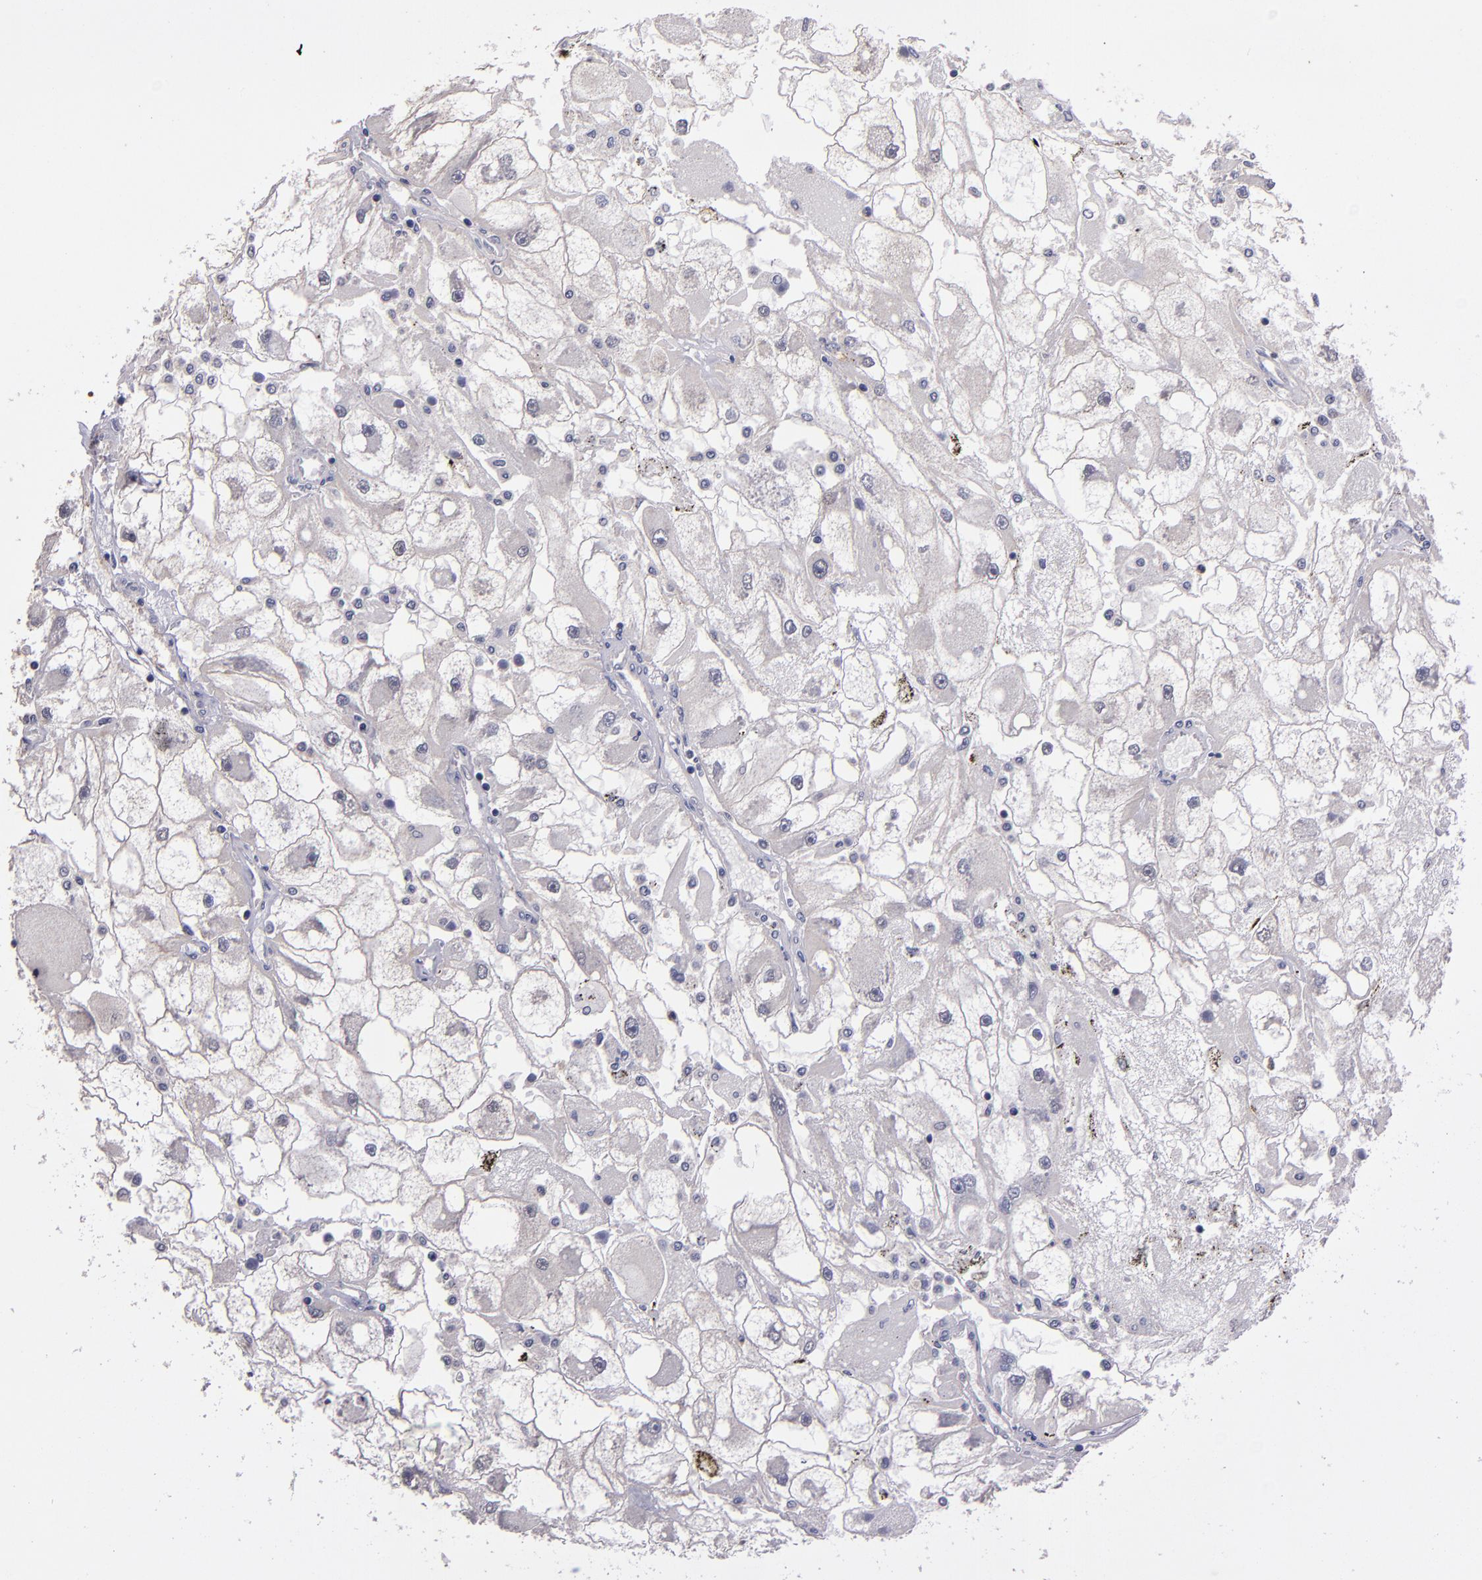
{"staining": {"intensity": "negative", "quantity": "none", "location": "none"}, "tissue": "renal cancer", "cell_type": "Tumor cells", "image_type": "cancer", "snomed": [{"axis": "morphology", "description": "Adenocarcinoma, NOS"}, {"axis": "topography", "description": "Kidney"}], "caption": "Protein analysis of renal adenocarcinoma displays no significant positivity in tumor cells.", "gene": "CLDN5", "patient": {"sex": "female", "age": 73}}